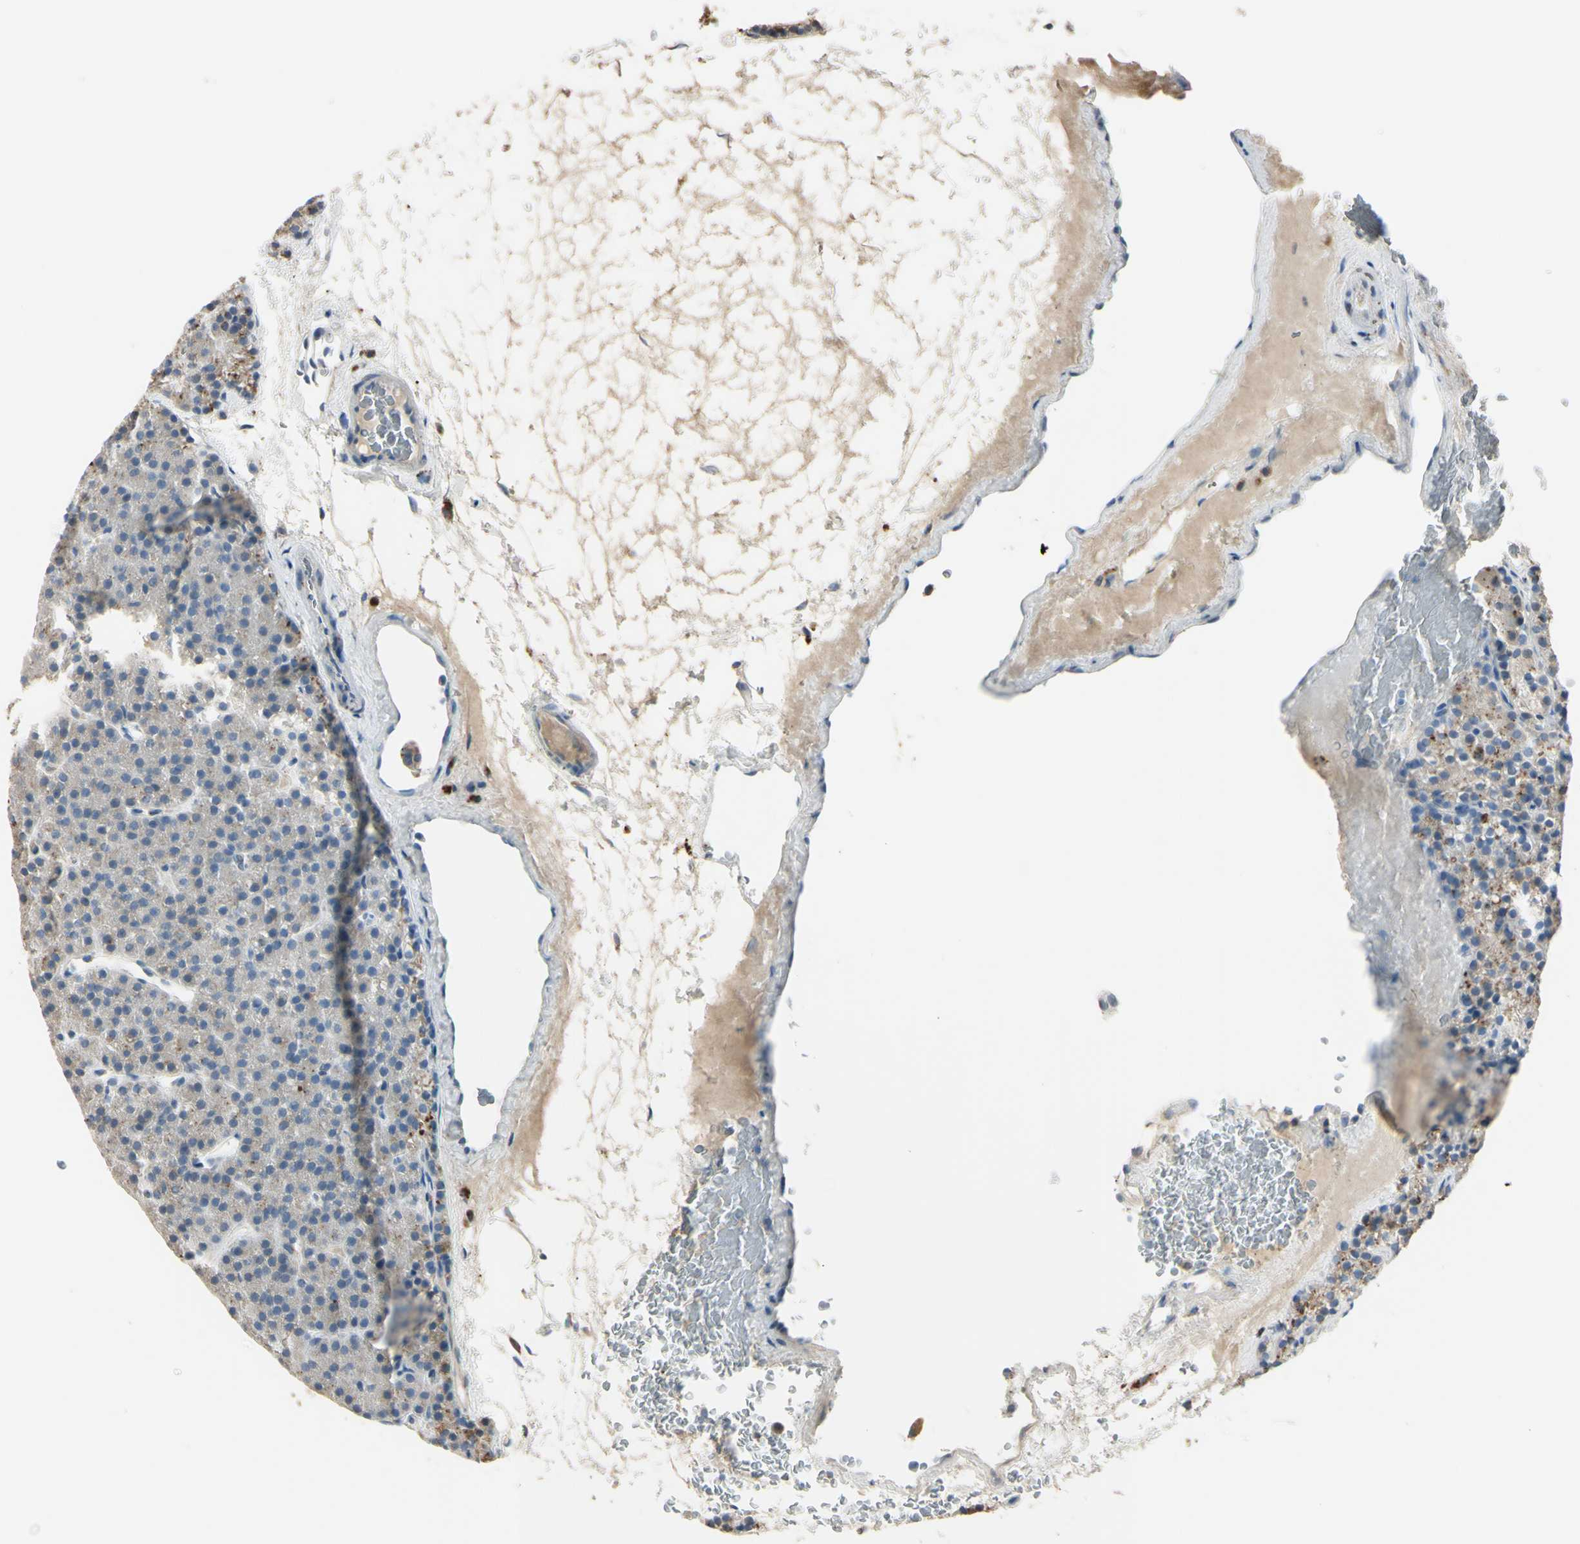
{"staining": {"intensity": "moderate", "quantity": ">75%", "location": "cytoplasmic/membranous"}, "tissue": "parathyroid gland", "cell_type": "Glandular cells", "image_type": "normal", "snomed": [{"axis": "morphology", "description": "Normal tissue, NOS"}, {"axis": "morphology", "description": "Hyperplasia, NOS"}, {"axis": "topography", "description": "Parathyroid gland"}], "caption": "Immunohistochemistry (IHC) micrograph of normal parathyroid gland: parathyroid gland stained using immunohistochemistry (IHC) shows medium levels of moderate protein expression localized specifically in the cytoplasmic/membranous of glandular cells, appearing as a cytoplasmic/membranous brown color.", "gene": "ANGPTL1", "patient": {"sex": "male", "age": 44}}